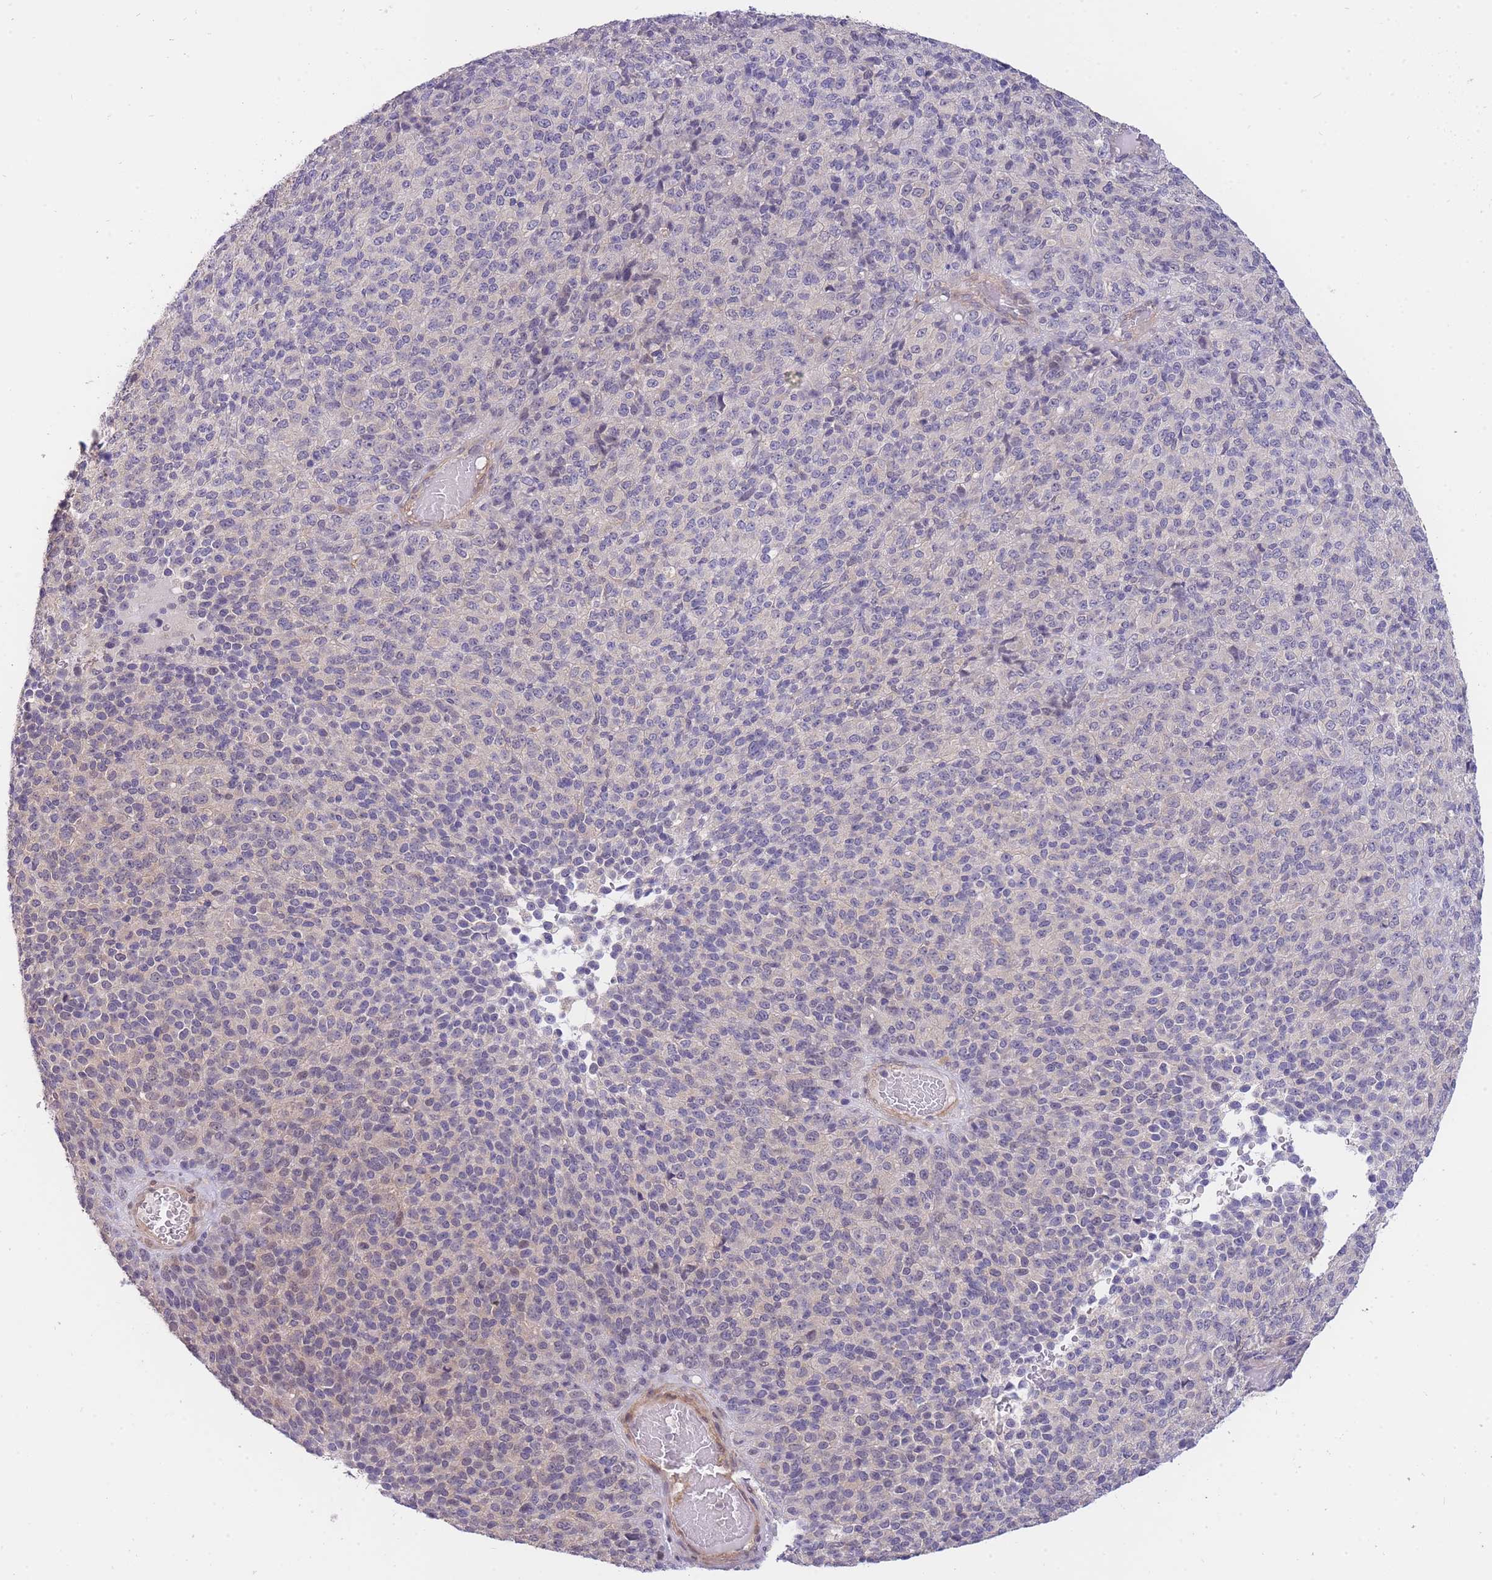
{"staining": {"intensity": "weak", "quantity": "<25%", "location": "nuclear"}, "tissue": "melanoma", "cell_type": "Tumor cells", "image_type": "cancer", "snomed": [{"axis": "morphology", "description": "Malignant melanoma, Metastatic site"}, {"axis": "topography", "description": "Brain"}], "caption": "Immunohistochemical staining of malignant melanoma (metastatic site) shows no significant positivity in tumor cells.", "gene": "SMC6", "patient": {"sex": "female", "age": 56}}